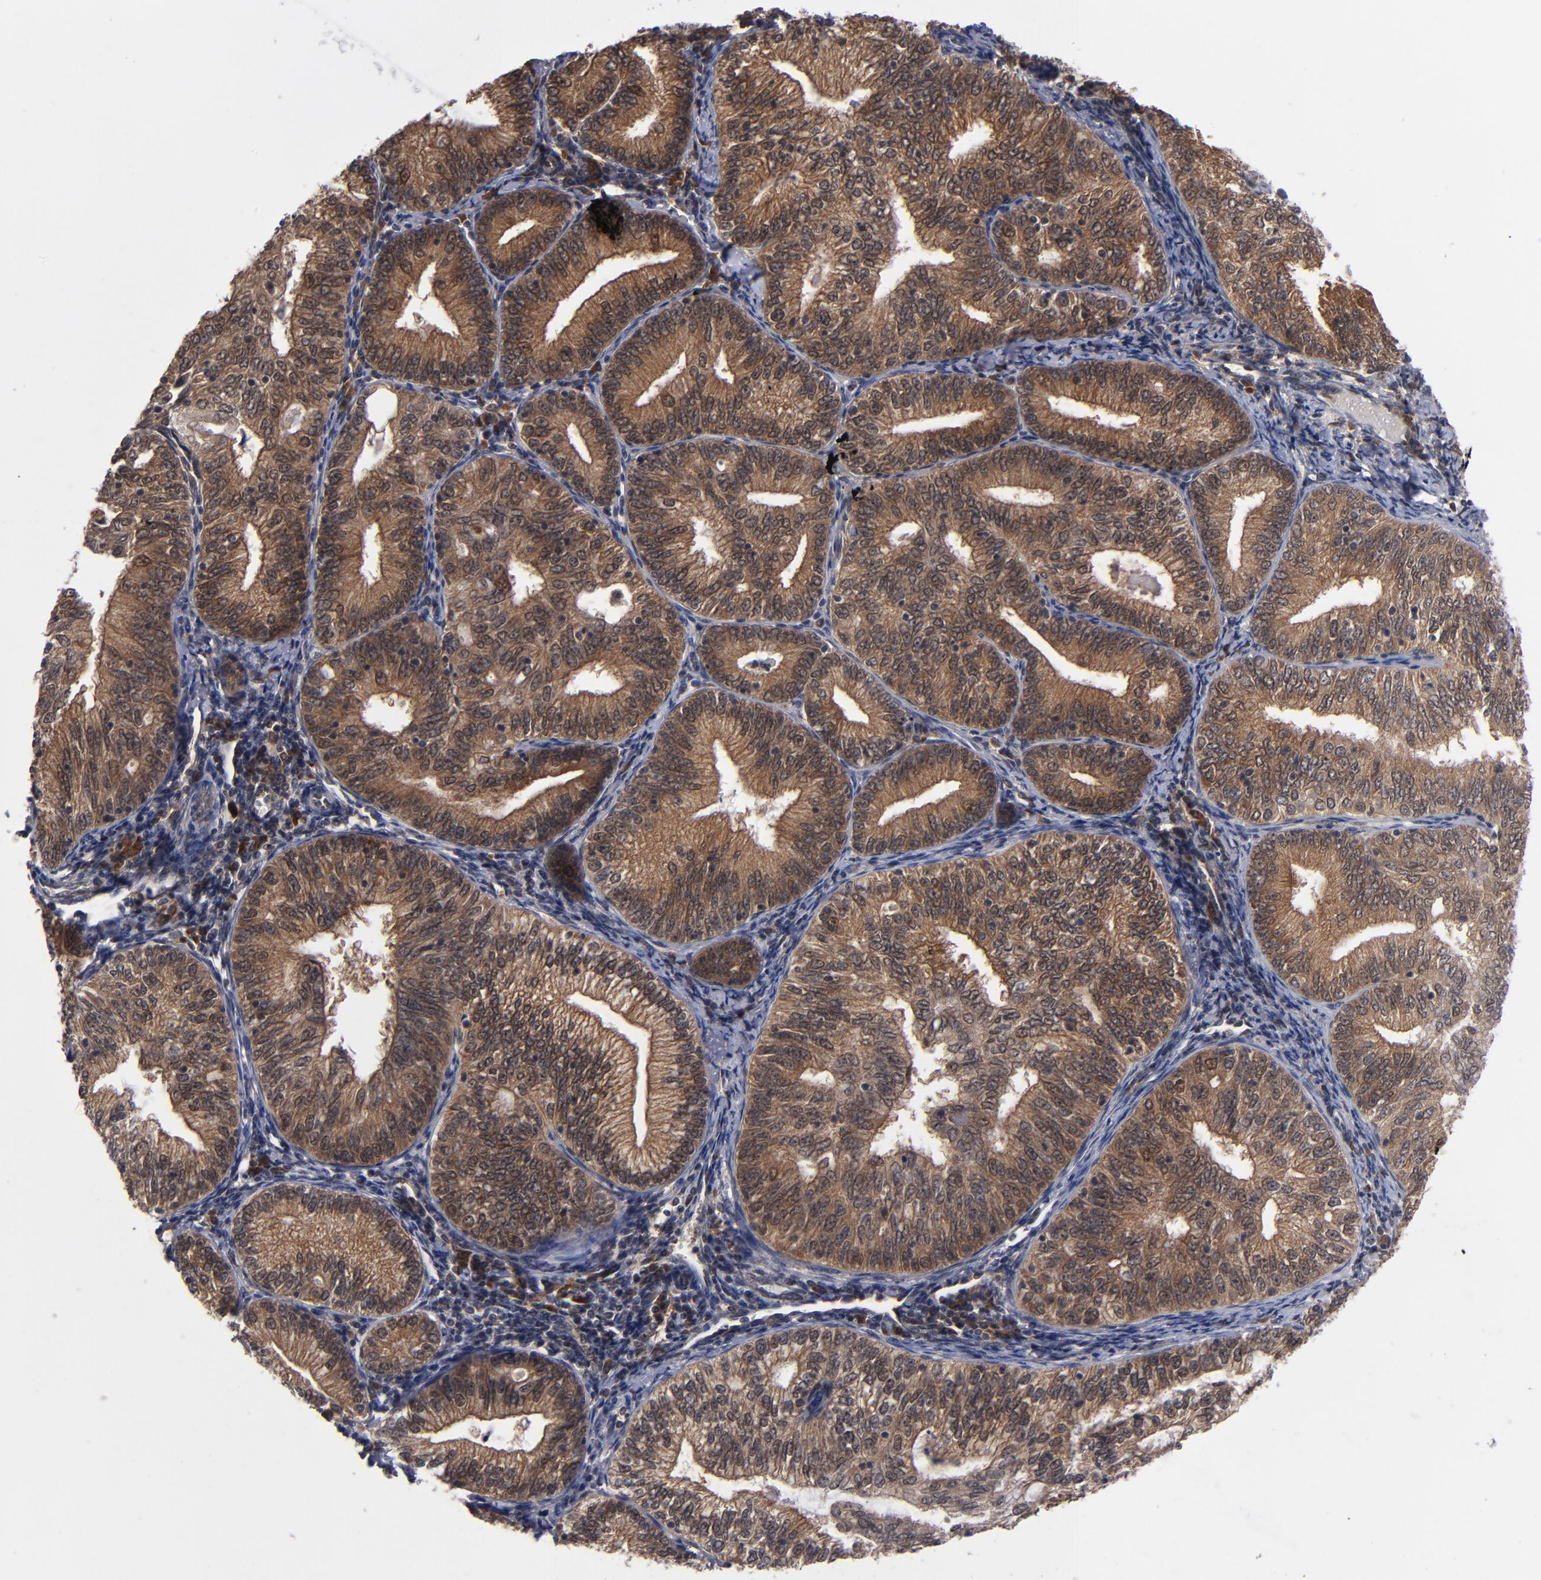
{"staining": {"intensity": "strong", "quantity": ">75%", "location": "cytoplasmic/membranous"}, "tissue": "endometrial cancer", "cell_type": "Tumor cells", "image_type": "cancer", "snomed": [{"axis": "morphology", "description": "Adenocarcinoma, NOS"}, {"axis": "topography", "description": "Endometrium"}], "caption": "DAB (3,3'-diaminobenzidine) immunohistochemical staining of human adenocarcinoma (endometrial) shows strong cytoplasmic/membranous protein positivity in approximately >75% of tumor cells.", "gene": "ALG13", "patient": {"sex": "female", "age": 69}}